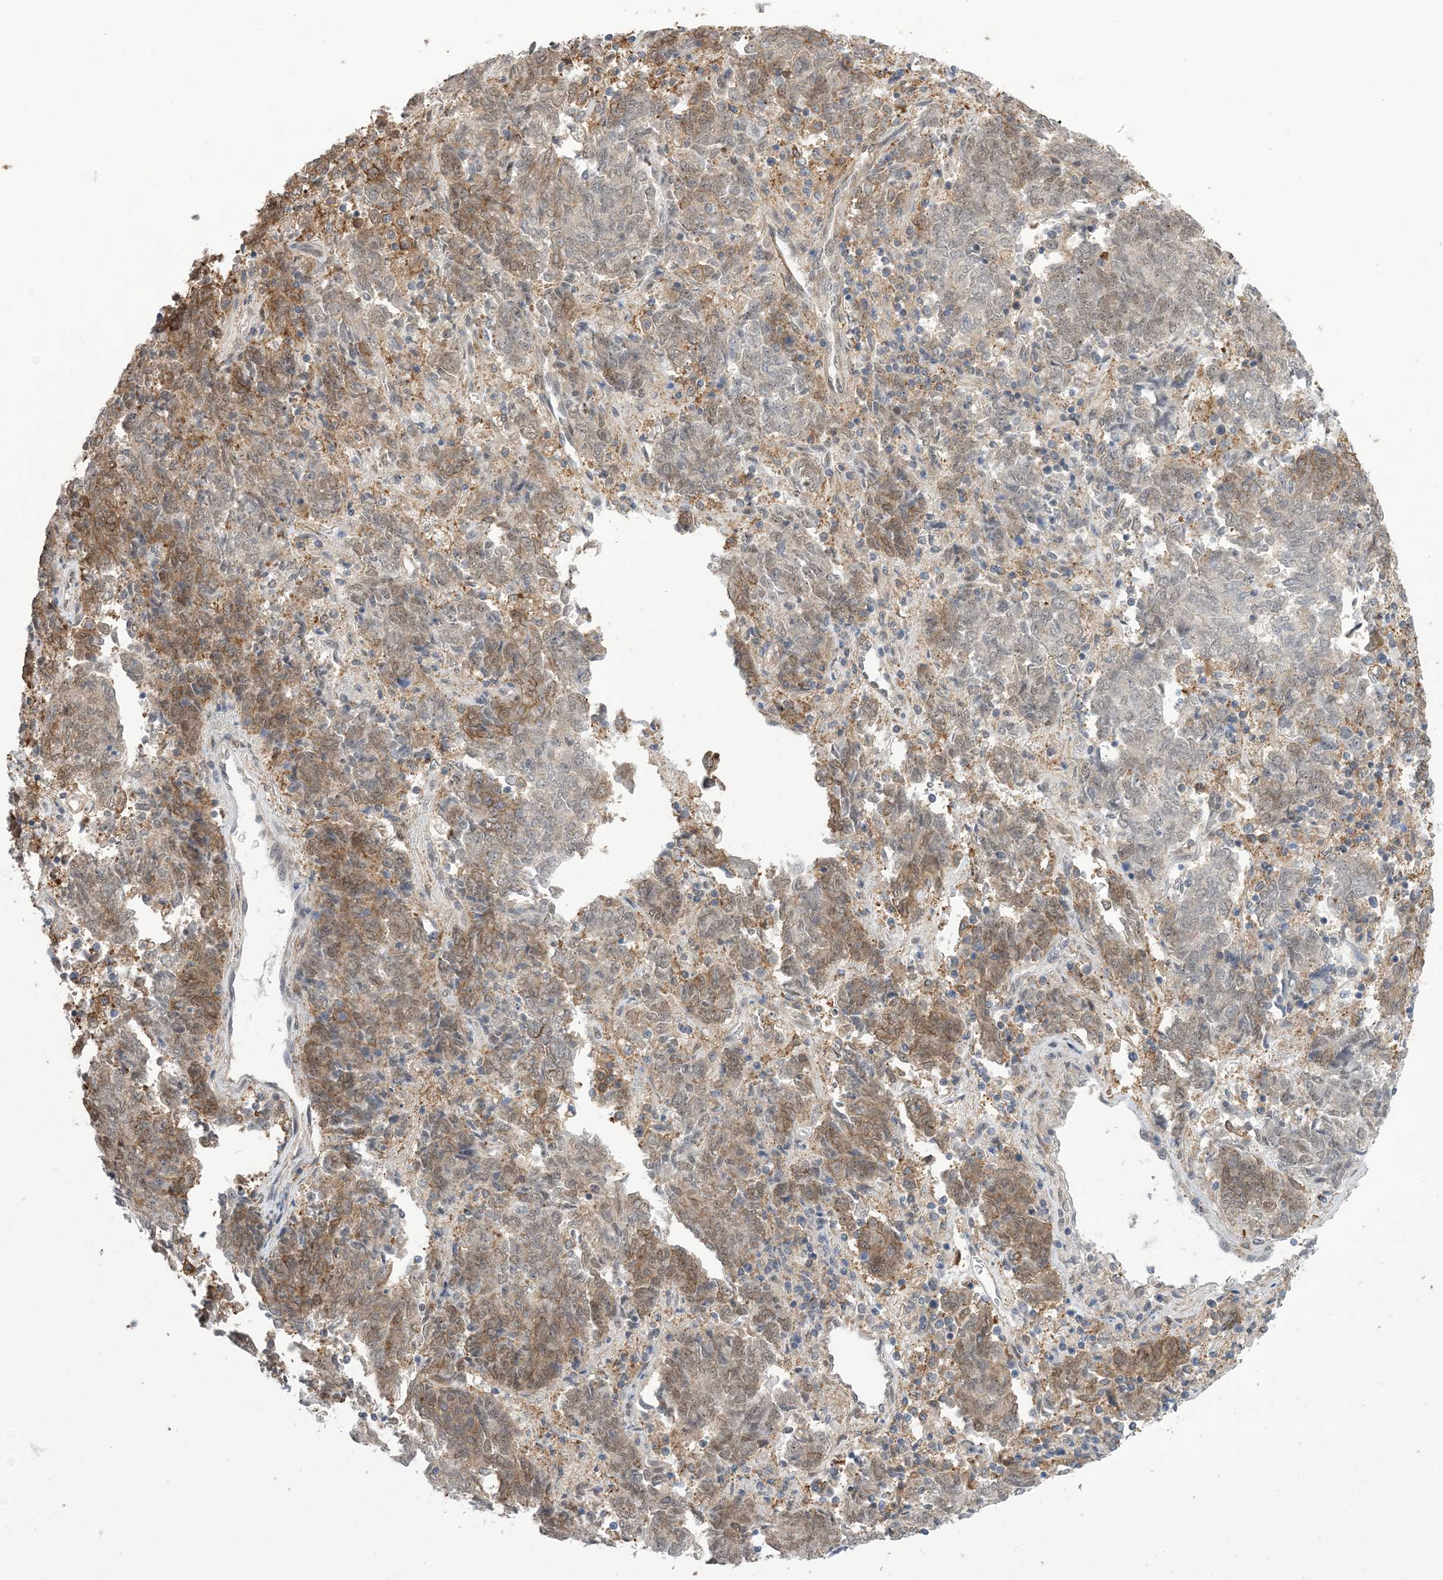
{"staining": {"intensity": "moderate", "quantity": "25%-75%", "location": "cytoplasmic/membranous"}, "tissue": "endometrial cancer", "cell_type": "Tumor cells", "image_type": "cancer", "snomed": [{"axis": "morphology", "description": "Adenocarcinoma, NOS"}, {"axis": "topography", "description": "Endometrium"}], "caption": "Adenocarcinoma (endometrial) tissue exhibits moderate cytoplasmic/membranous positivity in about 25%-75% of tumor cells", "gene": "ZNF8", "patient": {"sex": "female", "age": 80}}